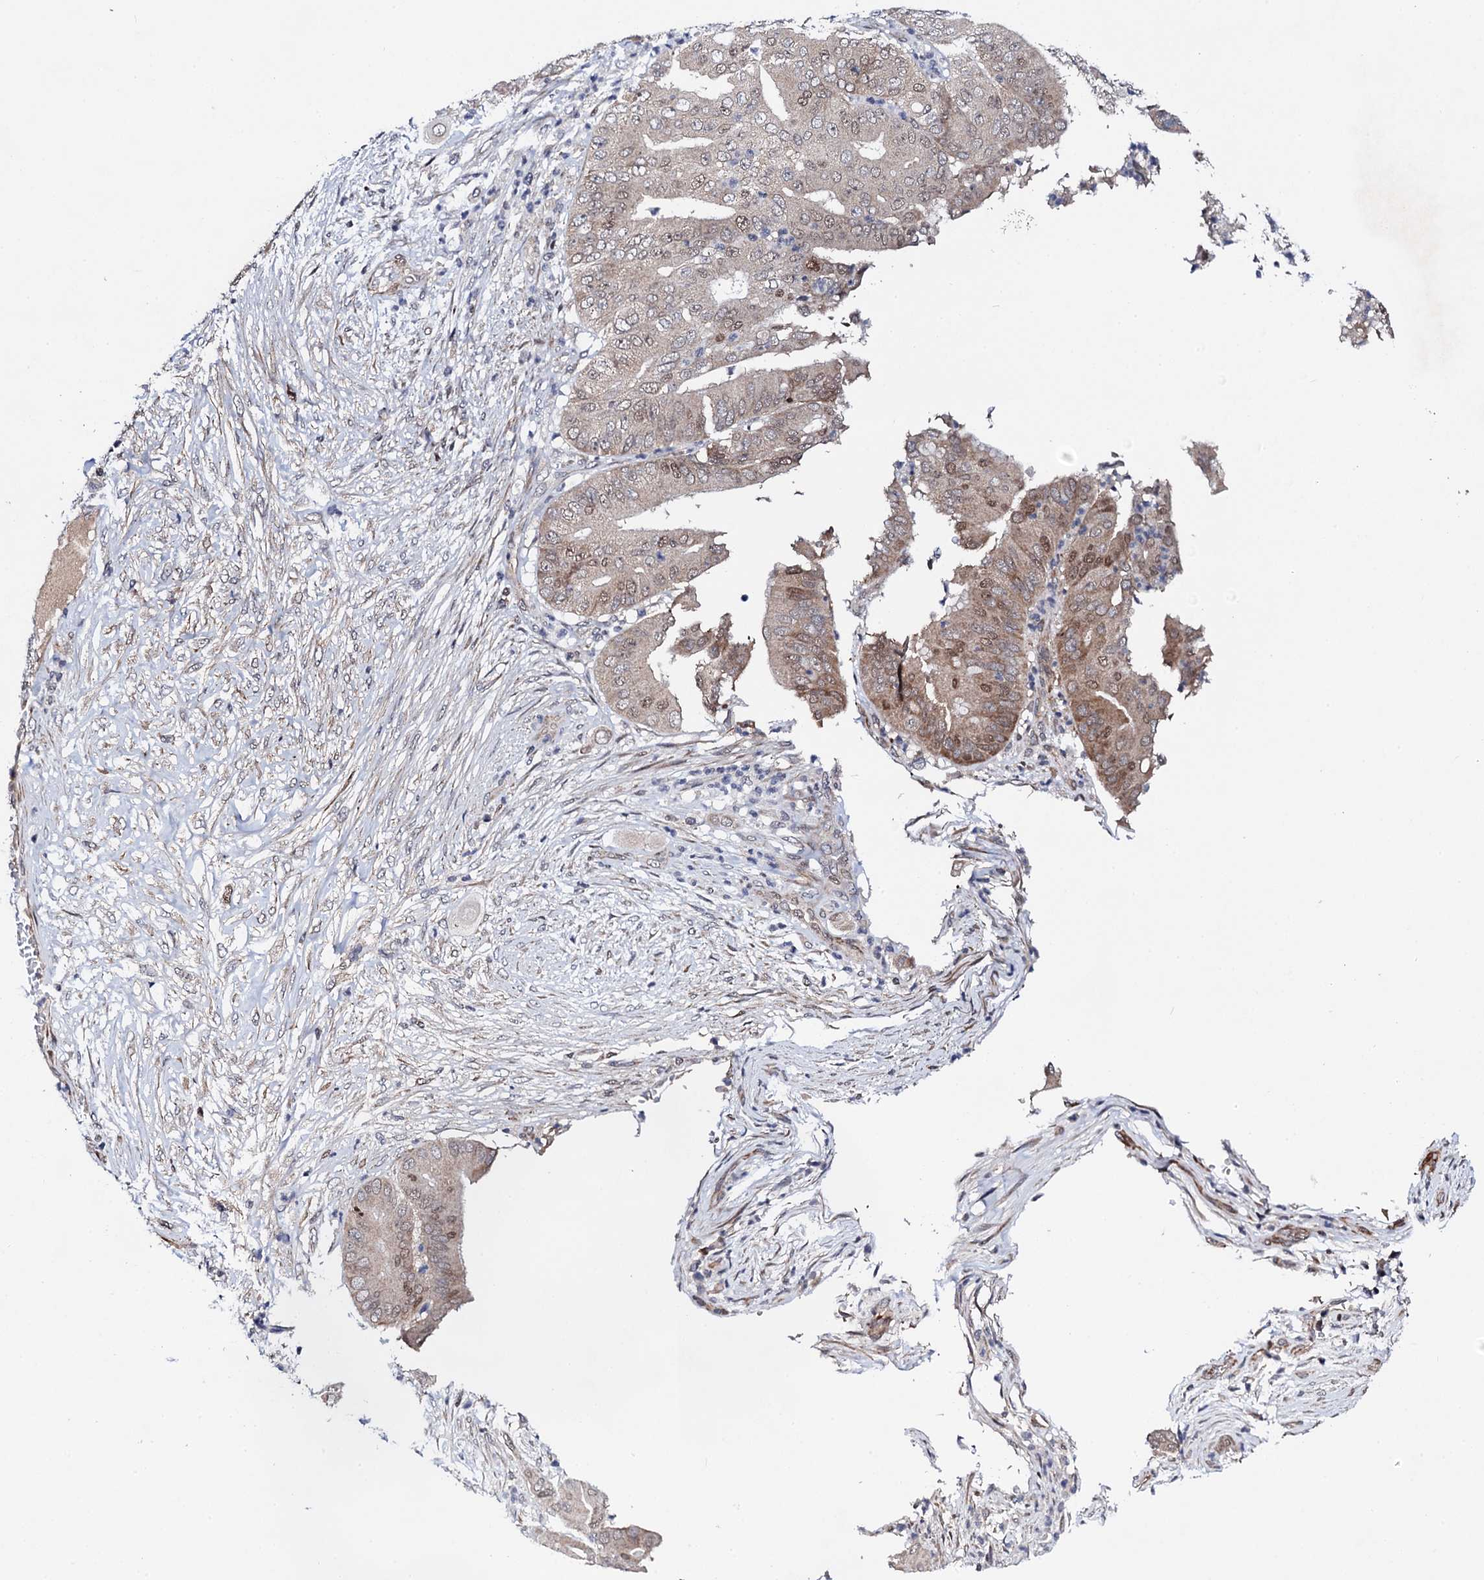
{"staining": {"intensity": "weak", "quantity": "25%-75%", "location": "nuclear"}, "tissue": "pancreatic cancer", "cell_type": "Tumor cells", "image_type": "cancer", "snomed": [{"axis": "morphology", "description": "Adenocarcinoma, NOS"}, {"axis": "topography", "description": "Pancreas"}], "caption": "Protein expression analysis of pancreatic adenocarcinoma displays weak nuclear staining in about 25%-75% of tumor cells.", "gene": "FAM111A", "patient": {"sex": "female", "age": 77}}